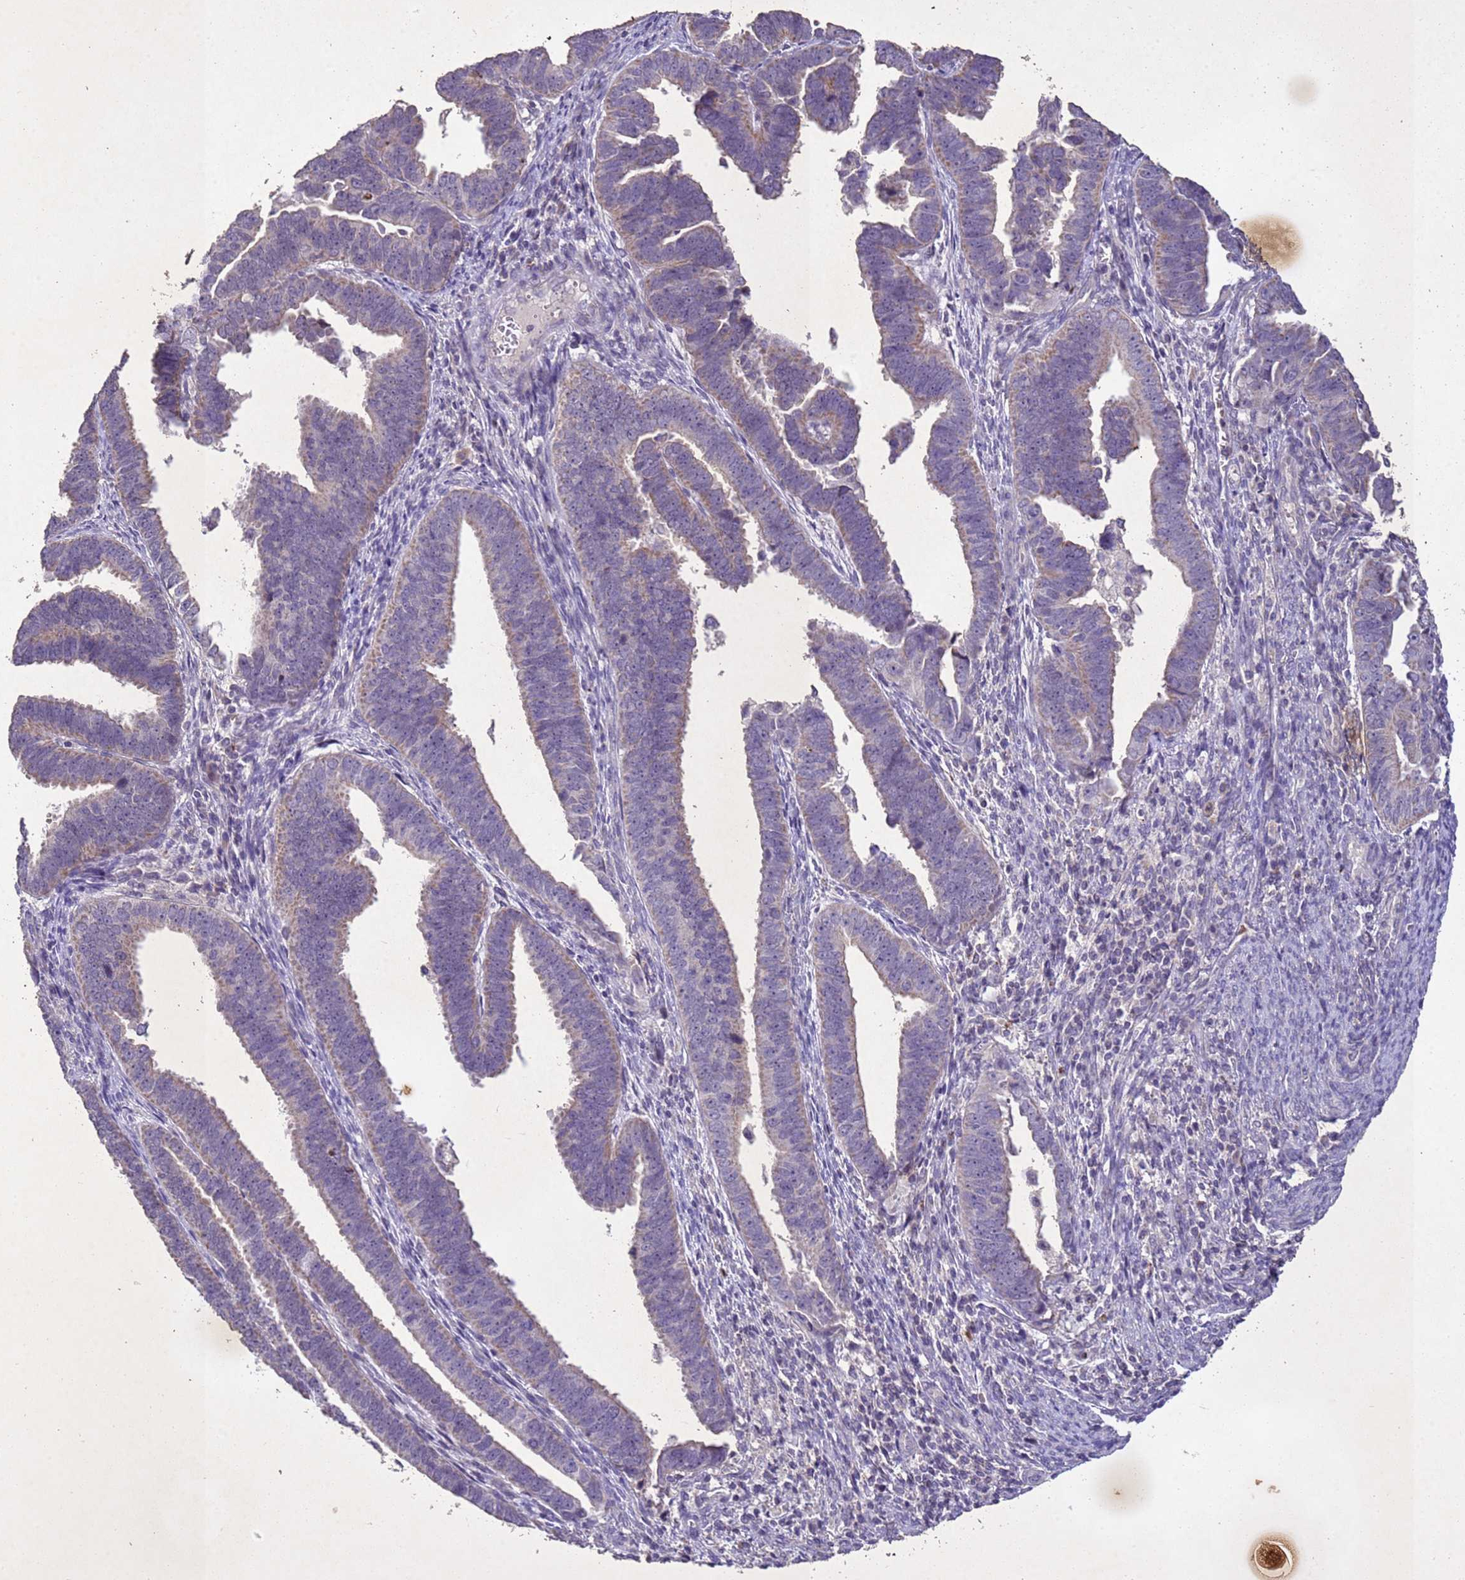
{"staining": {"intensity": "weak", "quantity": "25%-75%", "location": "cytoplasmic/membranous"}, "tissue": "endometrial cancer", "cell_type": "Tumor cells", "image_type": "cancer", "snomed": [{"axis": "morphology", "description": "Adenocarcinoma, NOS"}, {"axis": "topography", "description": "Endometrium"}], "caption": "Weak cytoplasmic/membranous staining is identified in about 25%-75% of tumor cells in adenocarcinoma (endometrial). The protein is shown in brown color, while the nuclei are stained blue.", "gene": "NLRP11", "patient": {"sex": "female", "age": 75}}